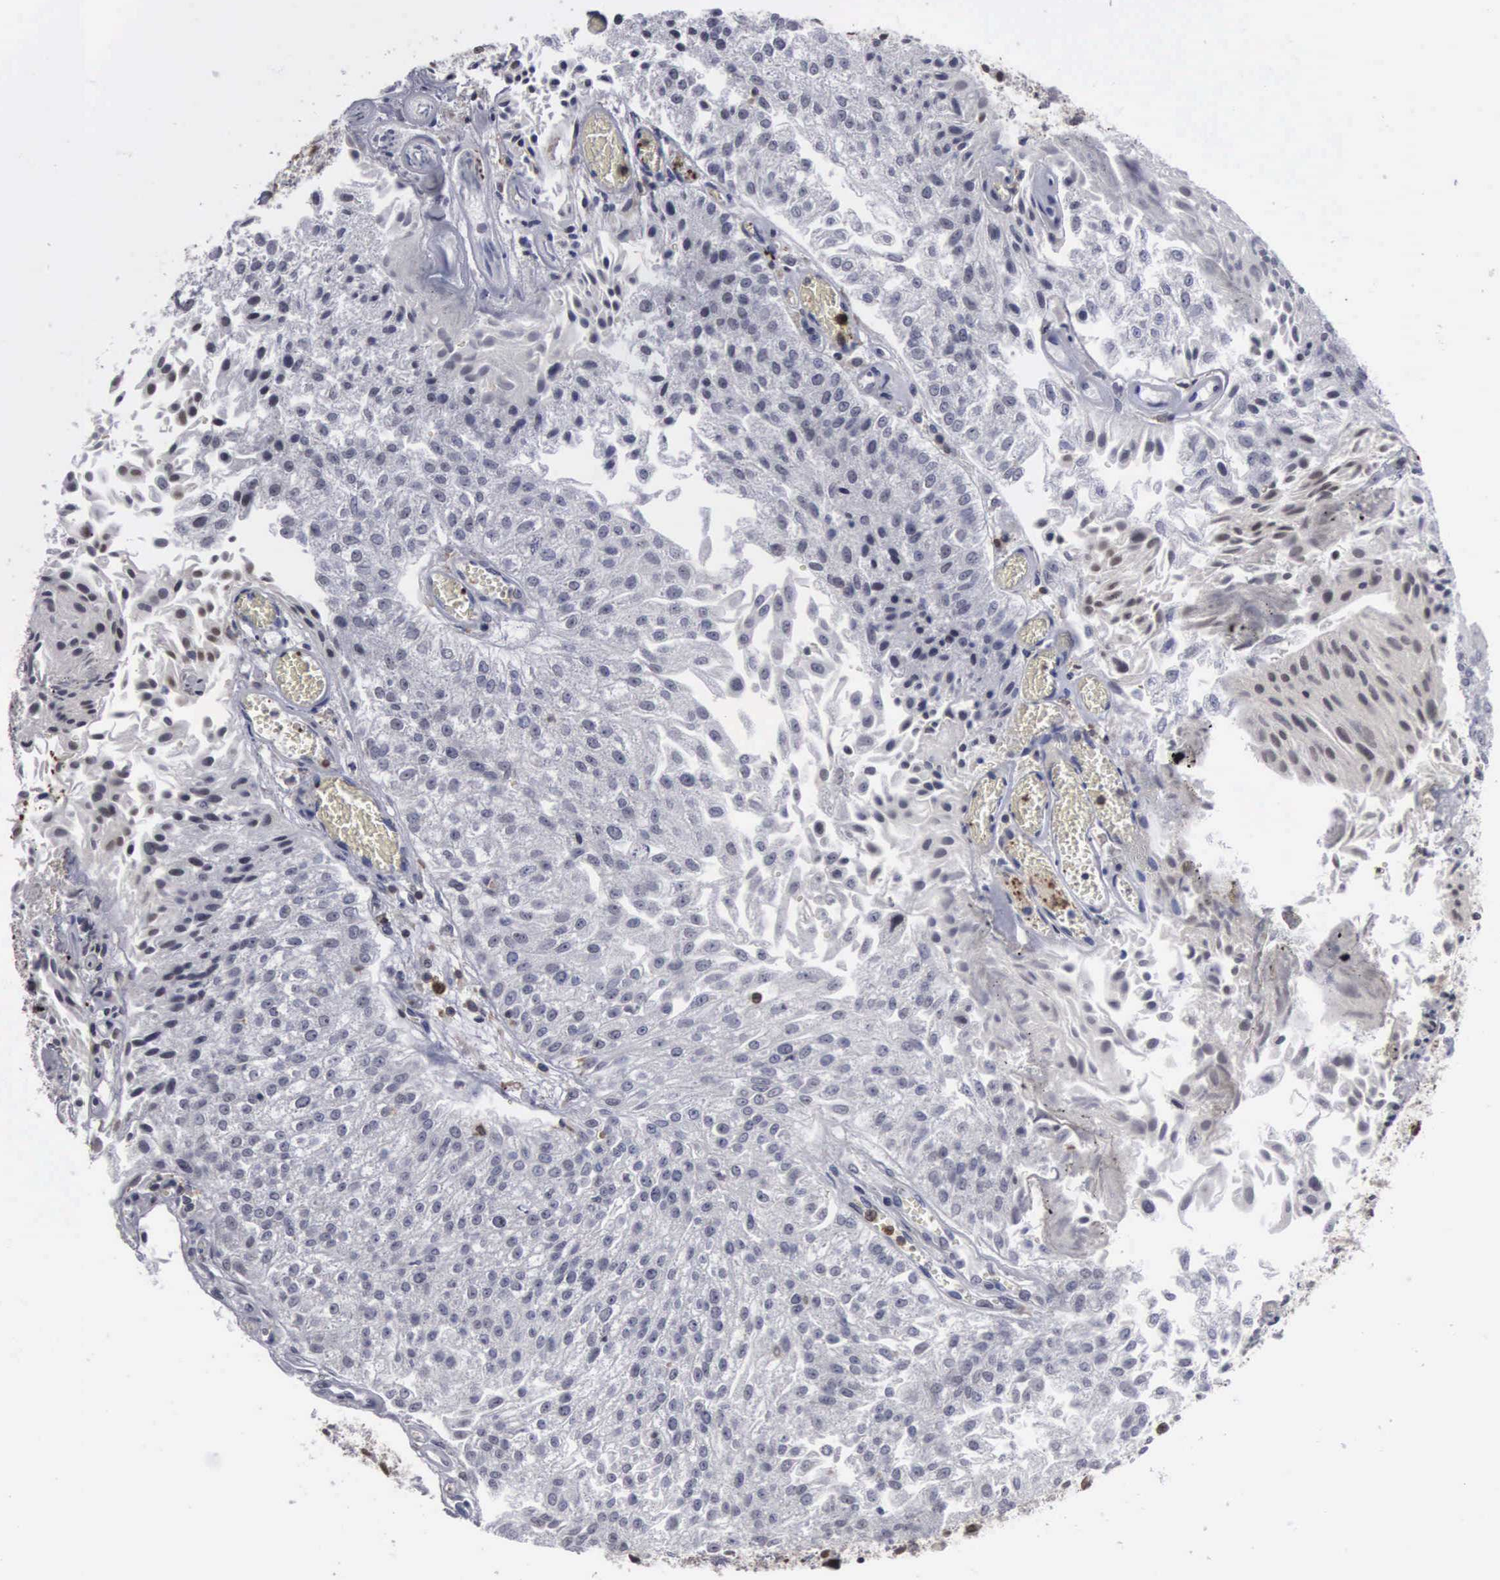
{"staining": {"intensity": "negative", "quantity": "none", "location": "none"}, "tissue": "urothelial cancer", "cell_type": "Tumor cells", "image_type": "cancer", "snomed": [{"axis": "morphology", "description": "Urothelial carcinoma, Low grade"}, {"axis": "topography", "description": "Urinary bladder"}], "caption": "Protein analysis of urothelial cancer demonstrates no significant expression in tumor cells. (DAB IHC, high magnification).", "gene": "TRMT5", "patient": {"sex": "male", "age": 86}}